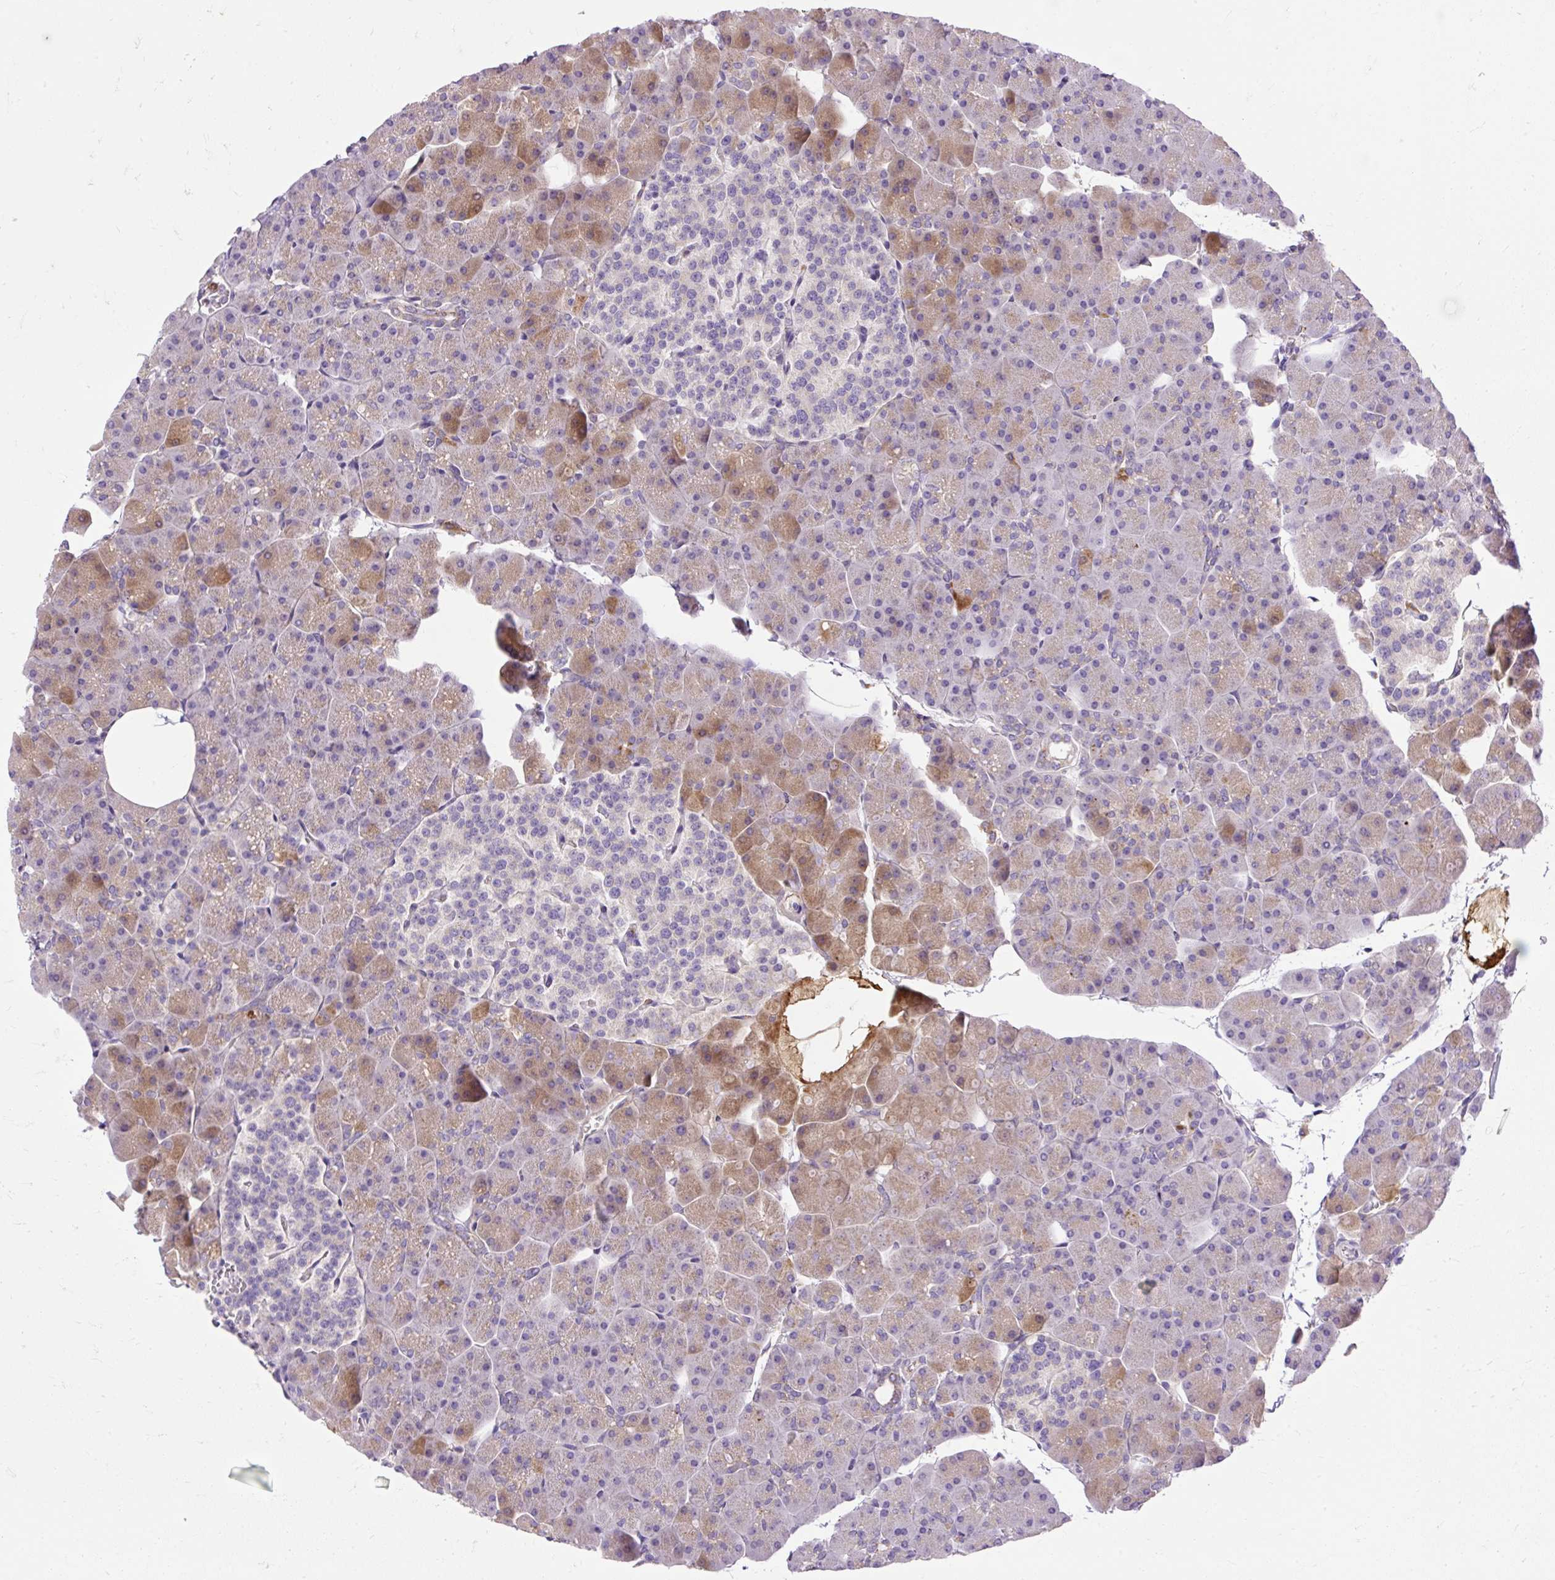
{"staining": {"intensity": "moderate", "quantity": "25%-75%", "location": "cytoplasmic/membranous"}, "tissue": "pancreas", "cell_type": "Exocrine glandular cells", "image_type": "normal", "snomed": [{"axis": "morphology", "description": "Normal tissue, NOS"}, {"axis": "topography", "description": "Pancreas"}], "caption": "A brown stain shows moderate cytoplasmic/membranous expression of a protein in exocrine glandular cells of unremarkable human pancreas. The staining was performed using DAB (3,3'-diaminobenzidine), with brown indicating positive protein expression. Nuclei are stained blue with hematoxylin.", "gene": "HEXB", "patient": {"sex": "male", "age": 35}}